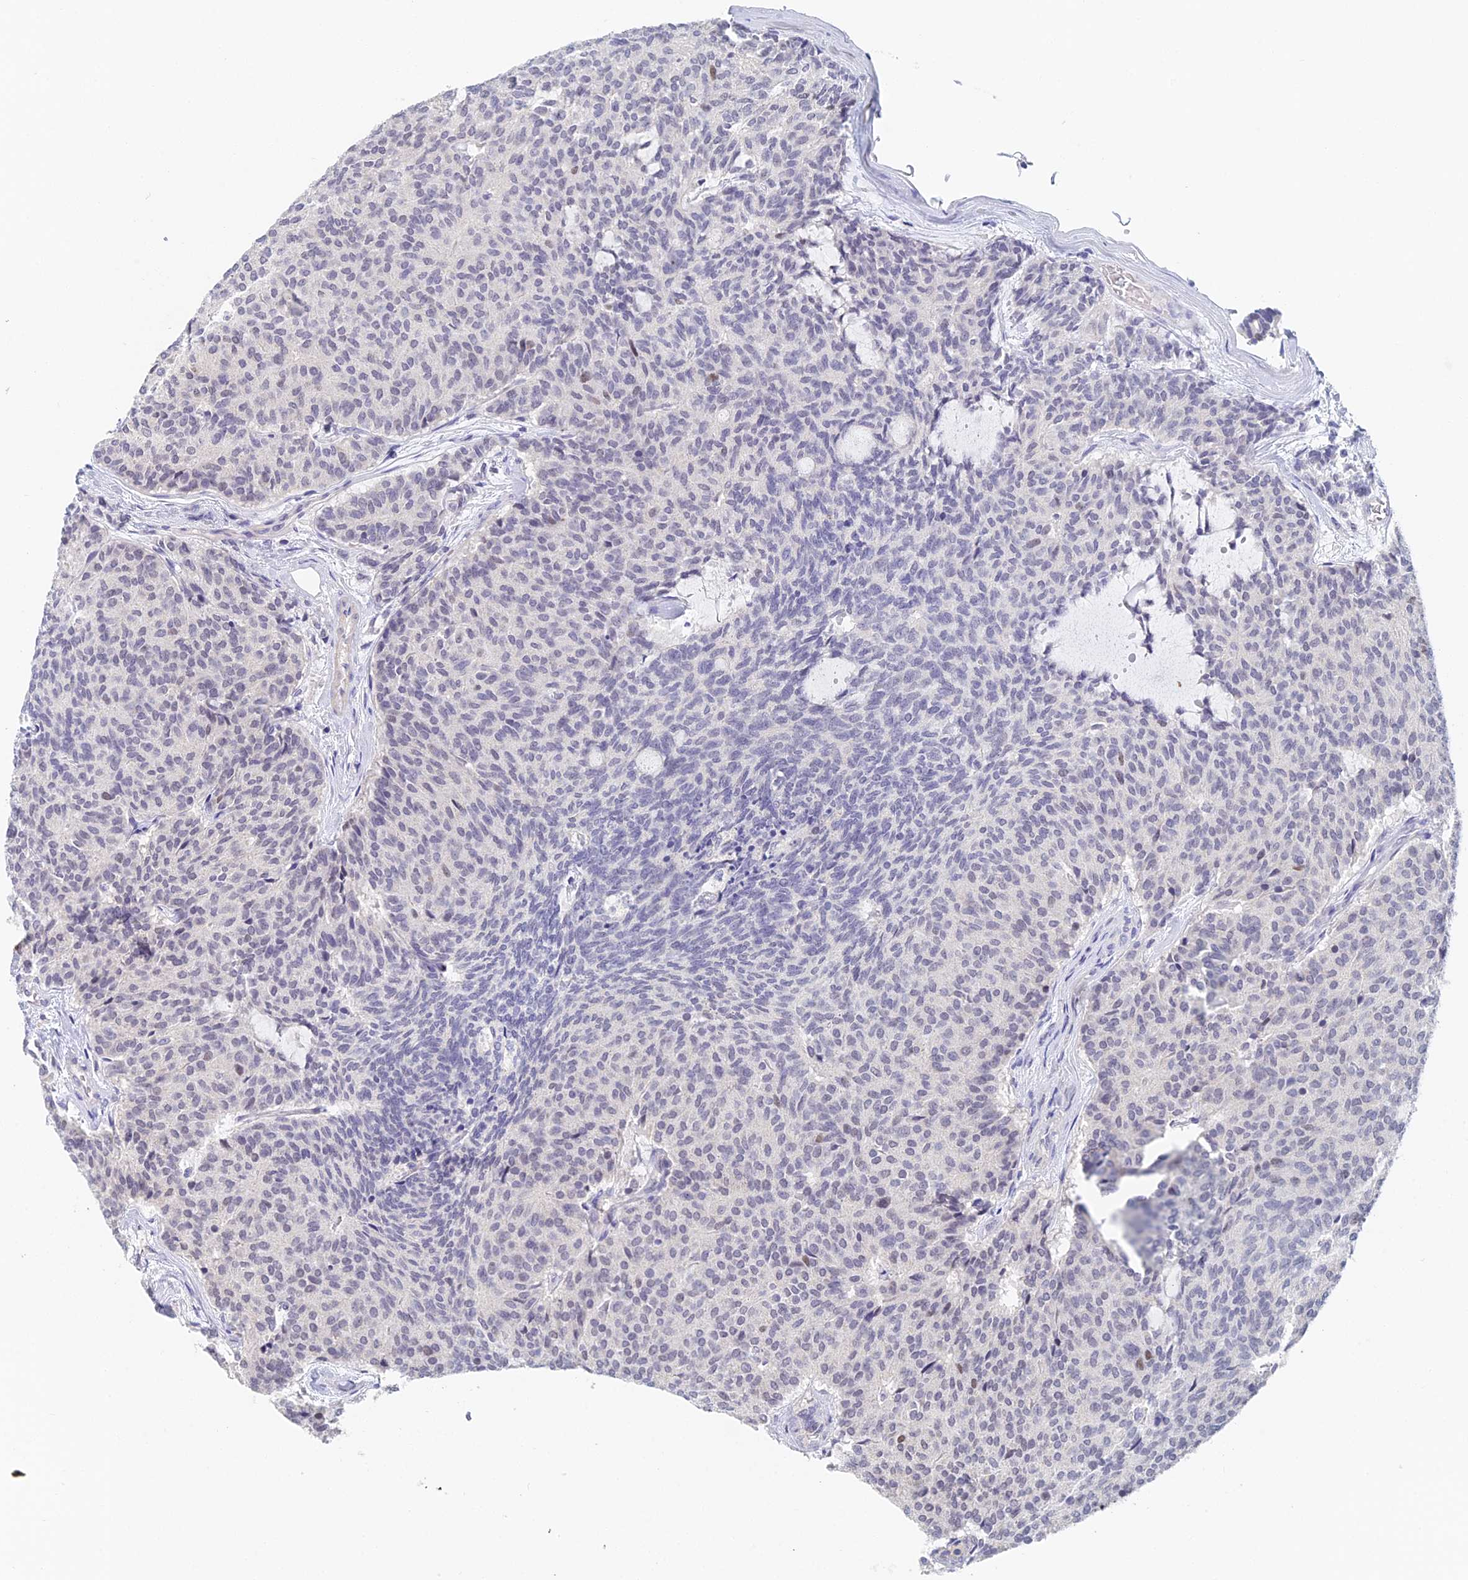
{"staining": {"intensity": "weak", "quantity": "<25%", "location": "nuclear"}, "tissue": "carcinoid", "cell_type": "Tumor cells", "image_type": "cancer", "snomed": [{"axis": "morphology", "description": "Carcinoid, malignant, NOS"}, {"axis": "topography", "description": "Pancreas"}], "caption": "Tumor cells are negative for protein expression in human carcinoid. (DAB immunohistochemistry, high magnification).", "gene": "MCM2", "patient": {"sex": "female", "age": 54}}